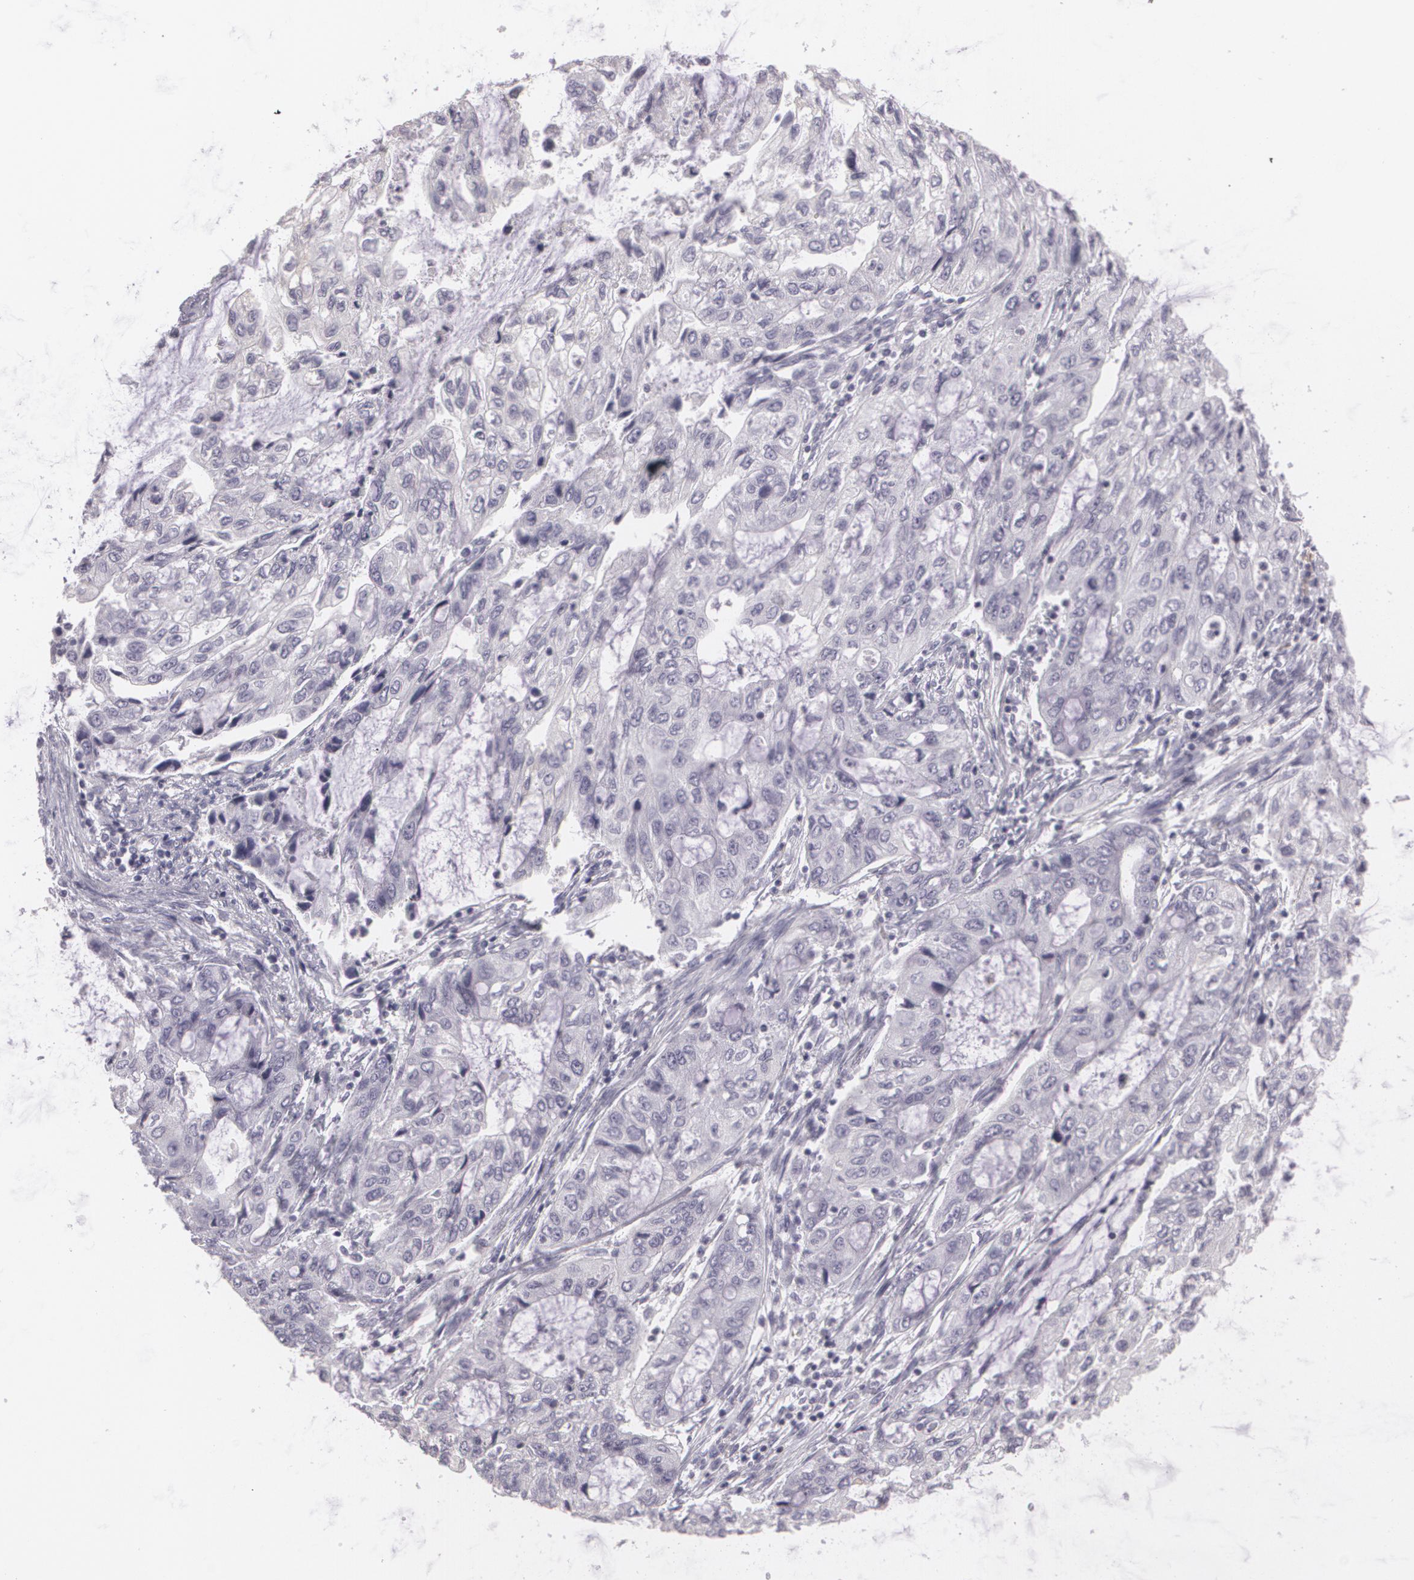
{"staining": {"intensity": "negative", "quantity": "none", "location": "none"}, "tissue": "stomach cancer", "cell_type": "Tumor cells", "image_type": "cancer", "snomed": [{"axis": "morphology", "description": "Adenocarcinoma, NOS"}, {"axis": "topography", "description": "Stomach, upper"}], "caption": "Tumor cells are negative for protein expression in human adenocarcinoma (stomach).", "gene": "MAP2", "patient": {"sex": "female", "age": 52}}